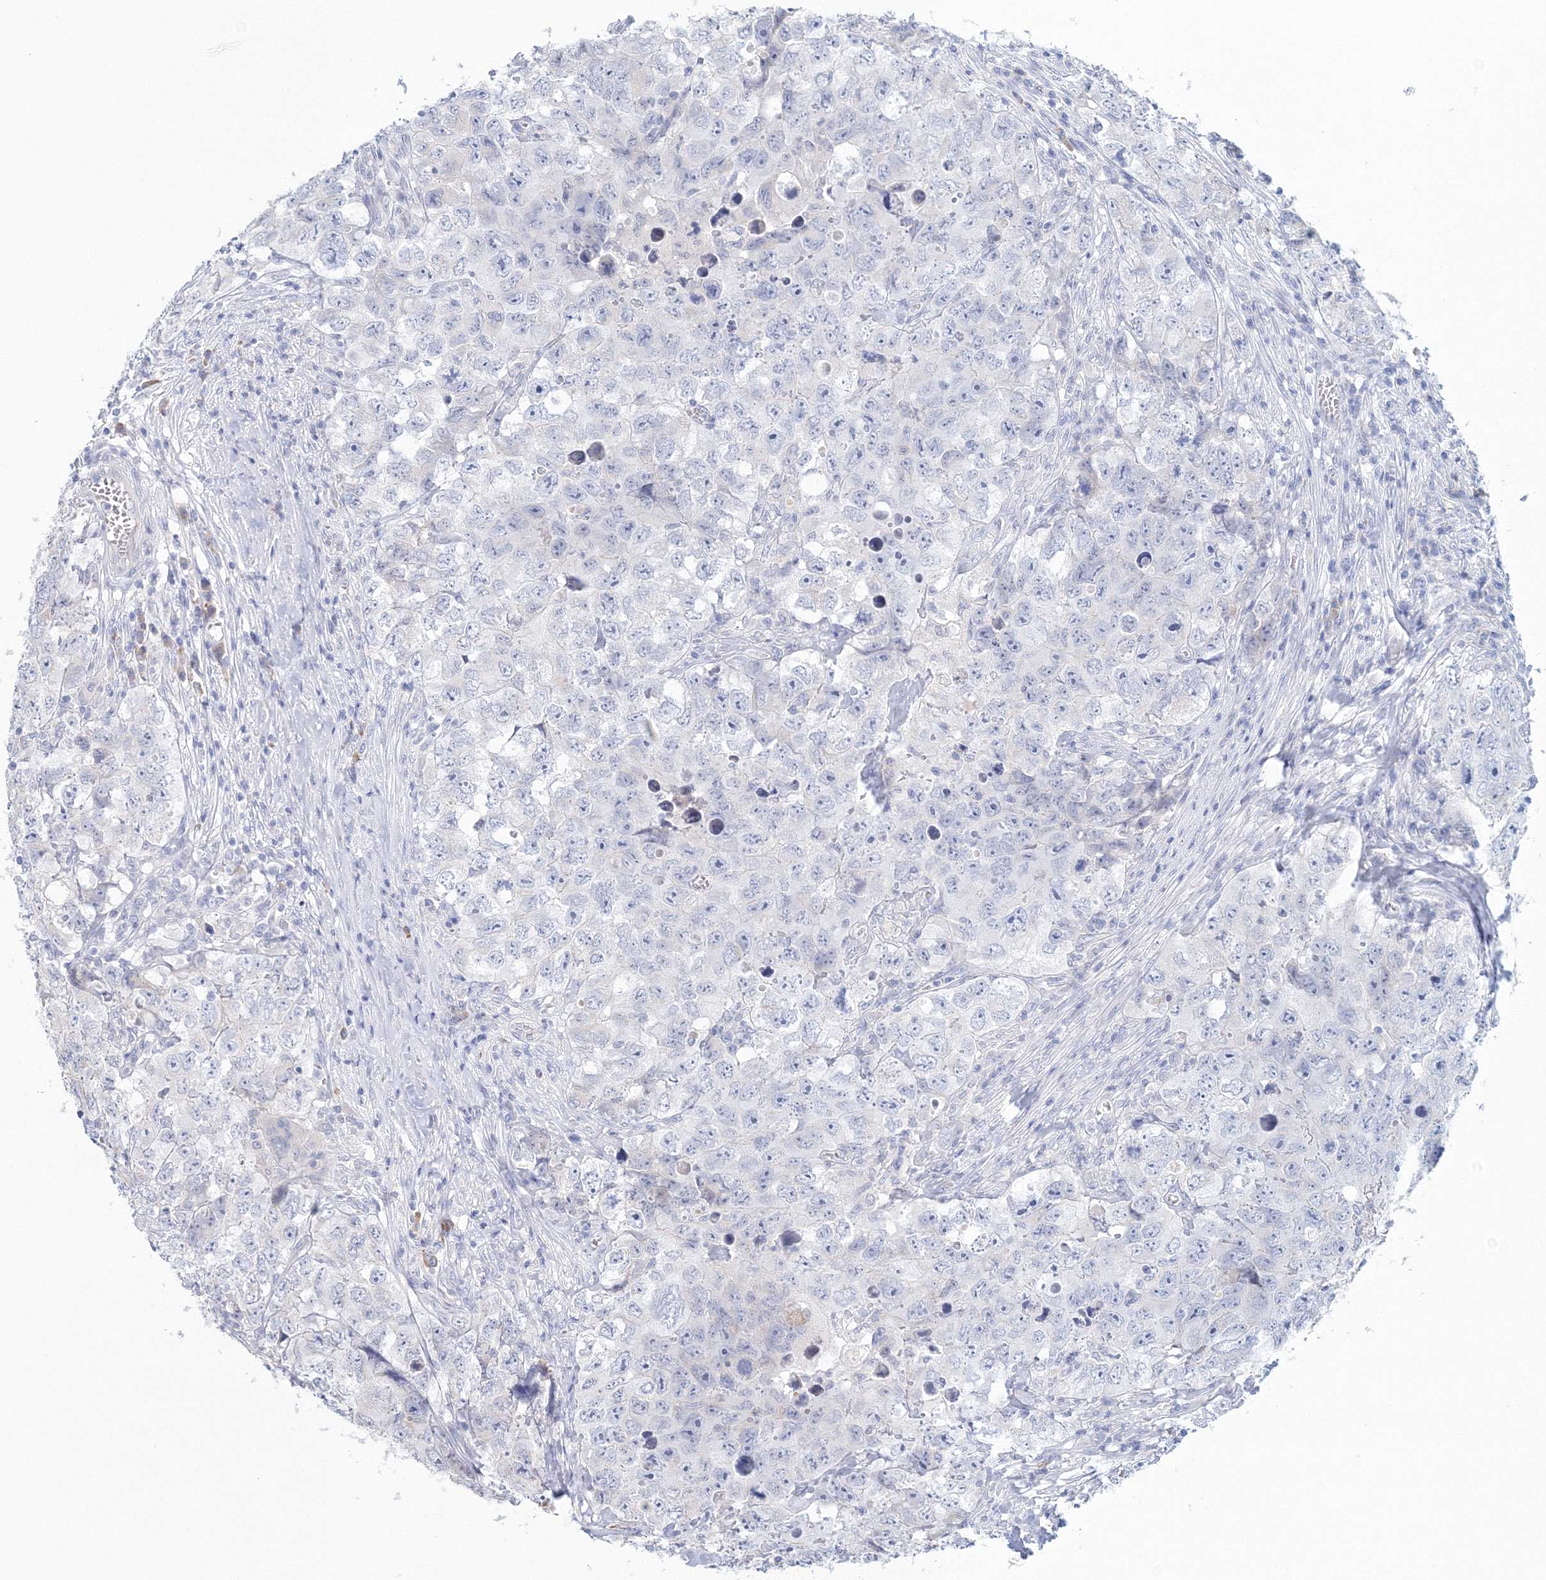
{"staining": {"intensity": "negative", "quantity": "none", "location": "none"}, "tissue": "testis cancer", "cell_type": "Tumor cells", "image_type": "cancer", "snomed": [{"axis": "morphology", "description": "Seminoma, NOS"}, {"axis": "morphology", "description": "Carcinoma, Embryonal, NOS"}, {"axis": "topography", "description": "Testis"}], "caption": "DAB immunohistochemical staining of human embryonal carcinoma (testis) demonstrates no significant staining in tumor cells.", "gene": "VSIG1", "patient": {"sex": "male", "age": 43}}